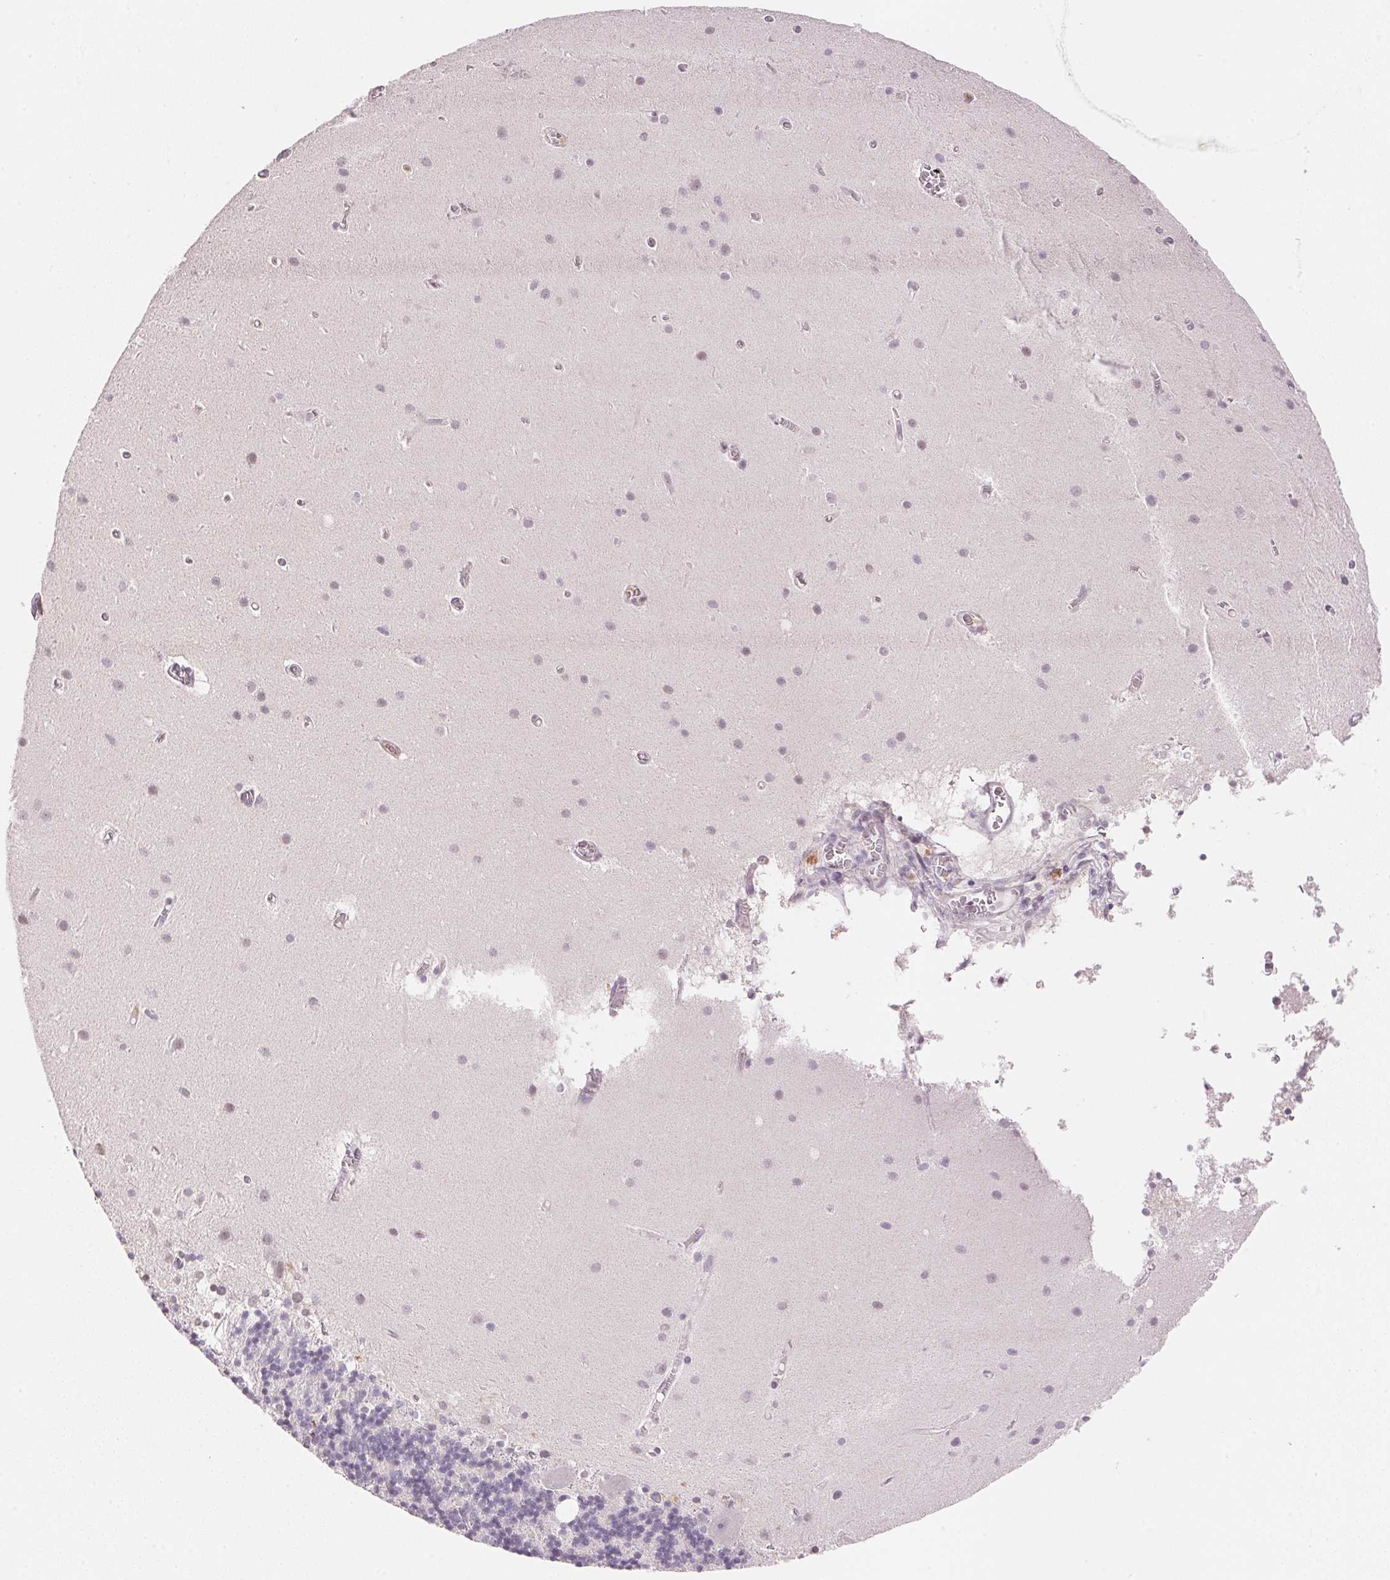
{"staining": {"intensity": "negative", "quantity": "none", "location": "none"}, "tissue": "cerebellum", "cell_type": "Cells in granular layer", "image_type": "normal", "snomed": [{"axis": "morphology", "description": "Normal tissue, NOS"}, {"axis": "topography", "description": "Cerebellum"}], "caption": "DAB immunohistochemical staining of unremarkable cerebellum demonstrates no significant positivity in cells in granular layer. The staining was performed using DAB to visualize the protein expression in brown, while the nuclei were stained in blue with hematoxylin (Magnification: 20x).", "gene": "FNDC4", "patient": {"sex": "male", "age": 70}}